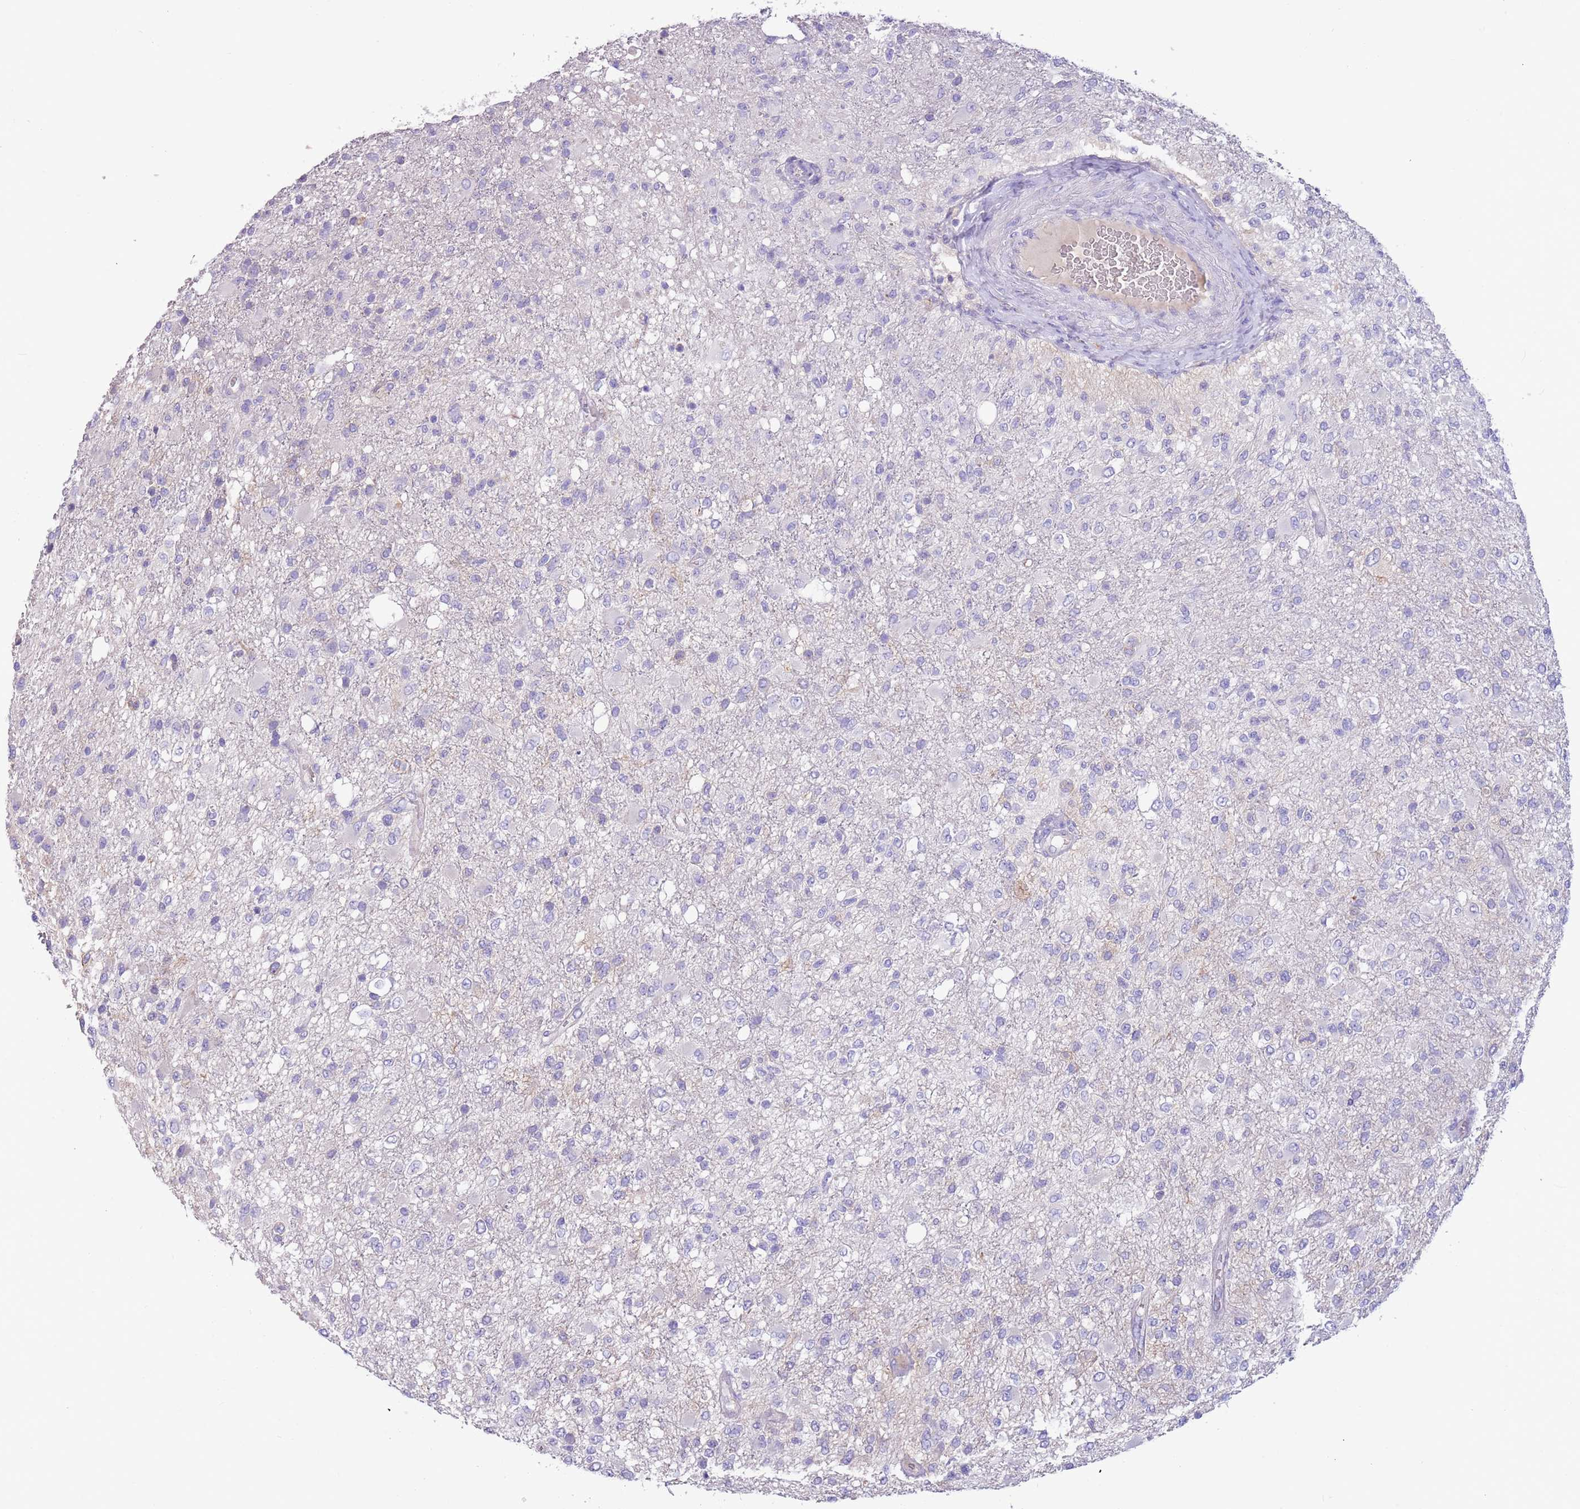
{"staining": {"intensity": "negative", "quantity": "none", "location": "none"}, "tissue": "glioma", "cell_type": "Tumor cells", "image_type": "cancer", "snomed": [{"axis": "morphology", "description": "Glioma, malignant, High grade"}, {"axis": "topography", "description": "Brain"}], "caption": "Immunohistochemical staining of human malignant high-grade glioma displays no significant staining in tumor cells.", "gene": "TRMO", "patient": {"sex": "female", "age": 74}}